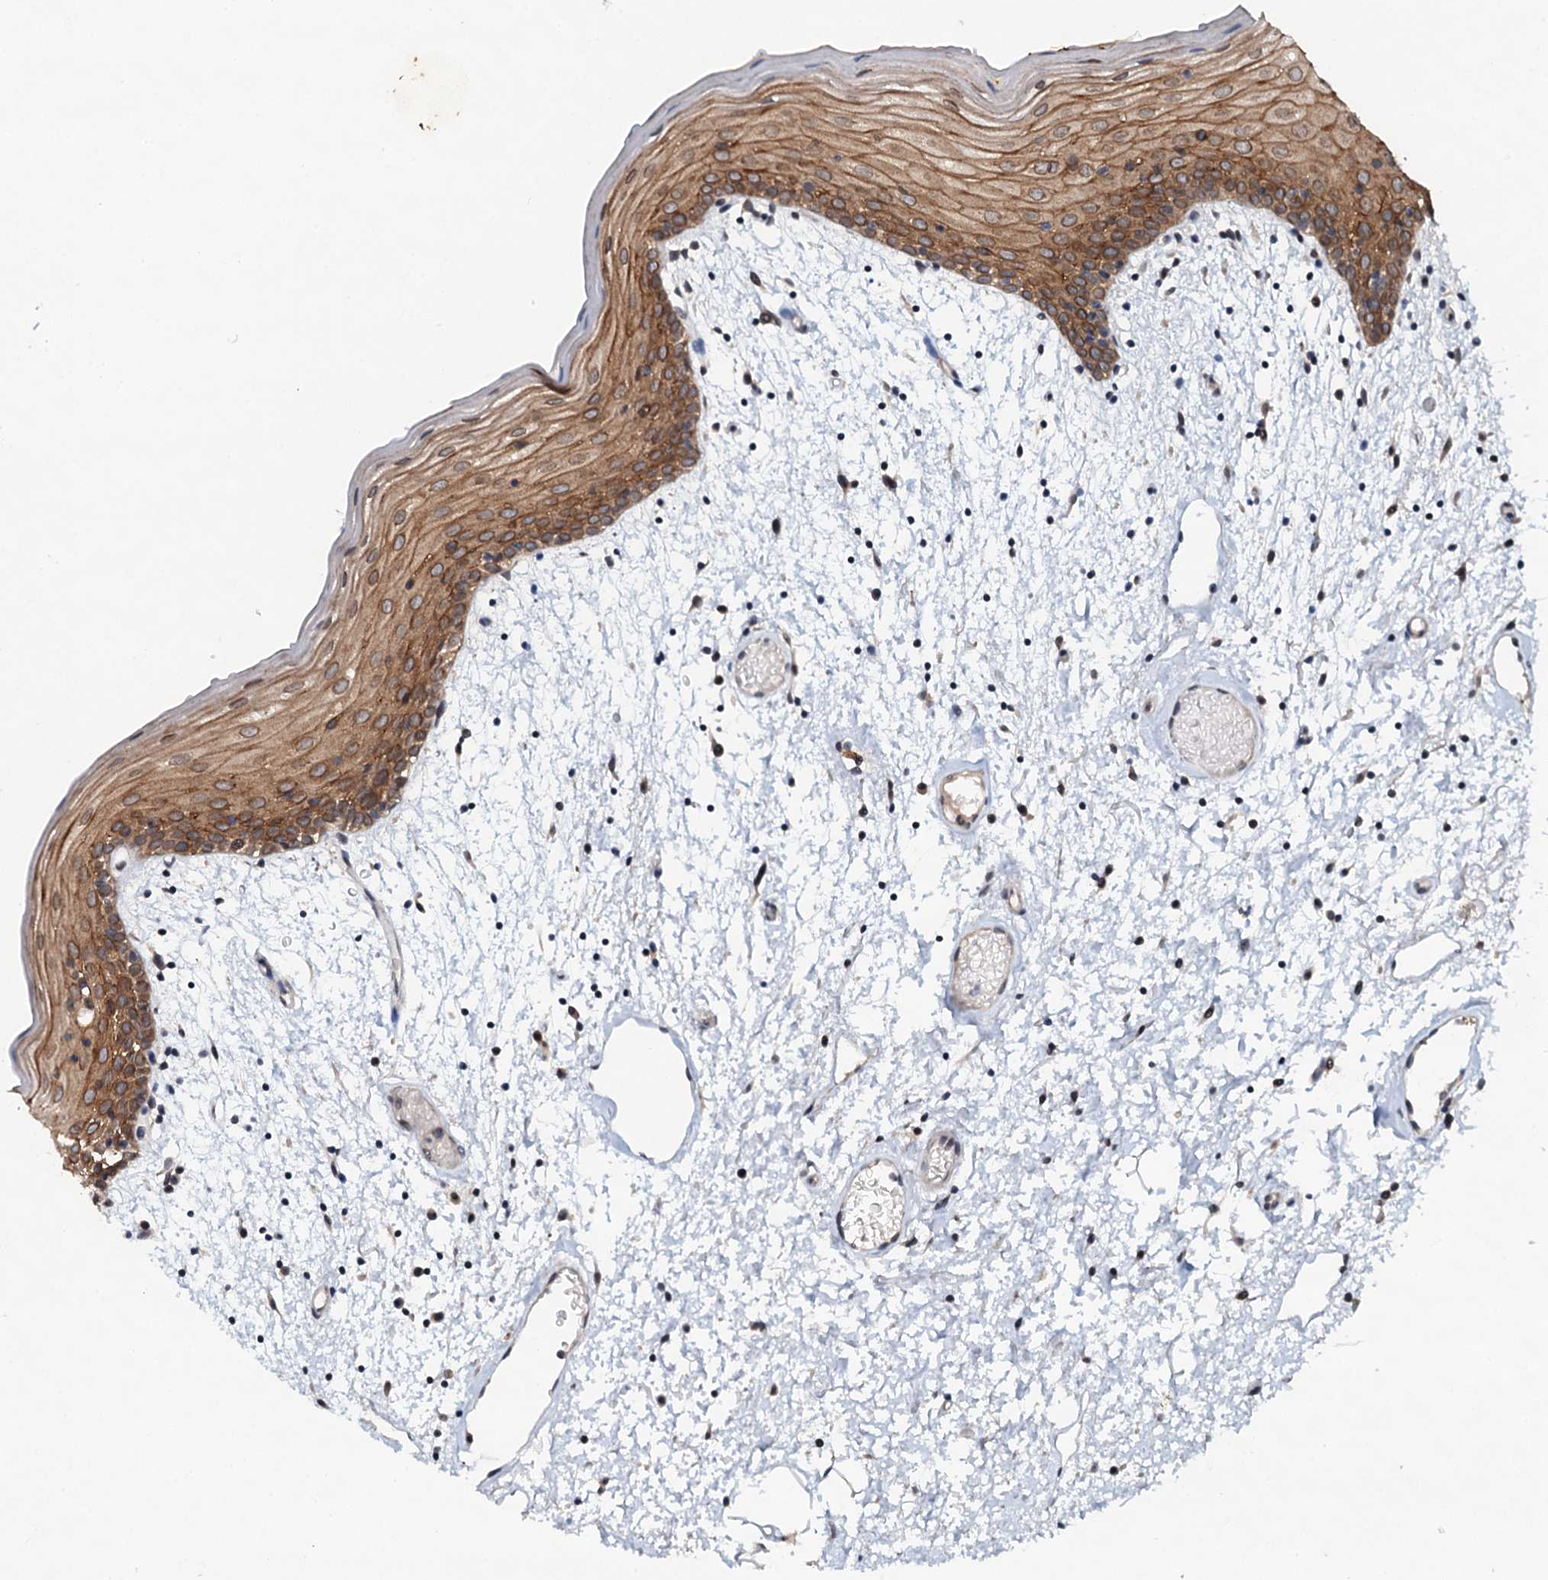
{"staining": {"intensity": "strong", "quantity": ">75%", "location": "cytoplasmic/membranous"}, "tissue": "oral mucosa", "cell_type": "Squamous epithelial cells", "image_type": "normal", "snomed": [{"axis": "morphology", "description": "Normal tissue, NOS"}, {"axis": "topography", "description": "Skeletal muscle"}, {"axis": "topography", "description": "Oral tissue"}, {"axis": "topography", "description": "Salivary gland"}, {"axis": "topography", "description": "Peripheral nerve tissue"}], "caption": "Strong cytoplasmic/membranous positivity for a protein is present in approximately >75% of squamous epithelial cells of benign oral mucosa using immunohistochemistry.", "gene": "SNTA1", "patient": {"sex": "male", "age": 54}}